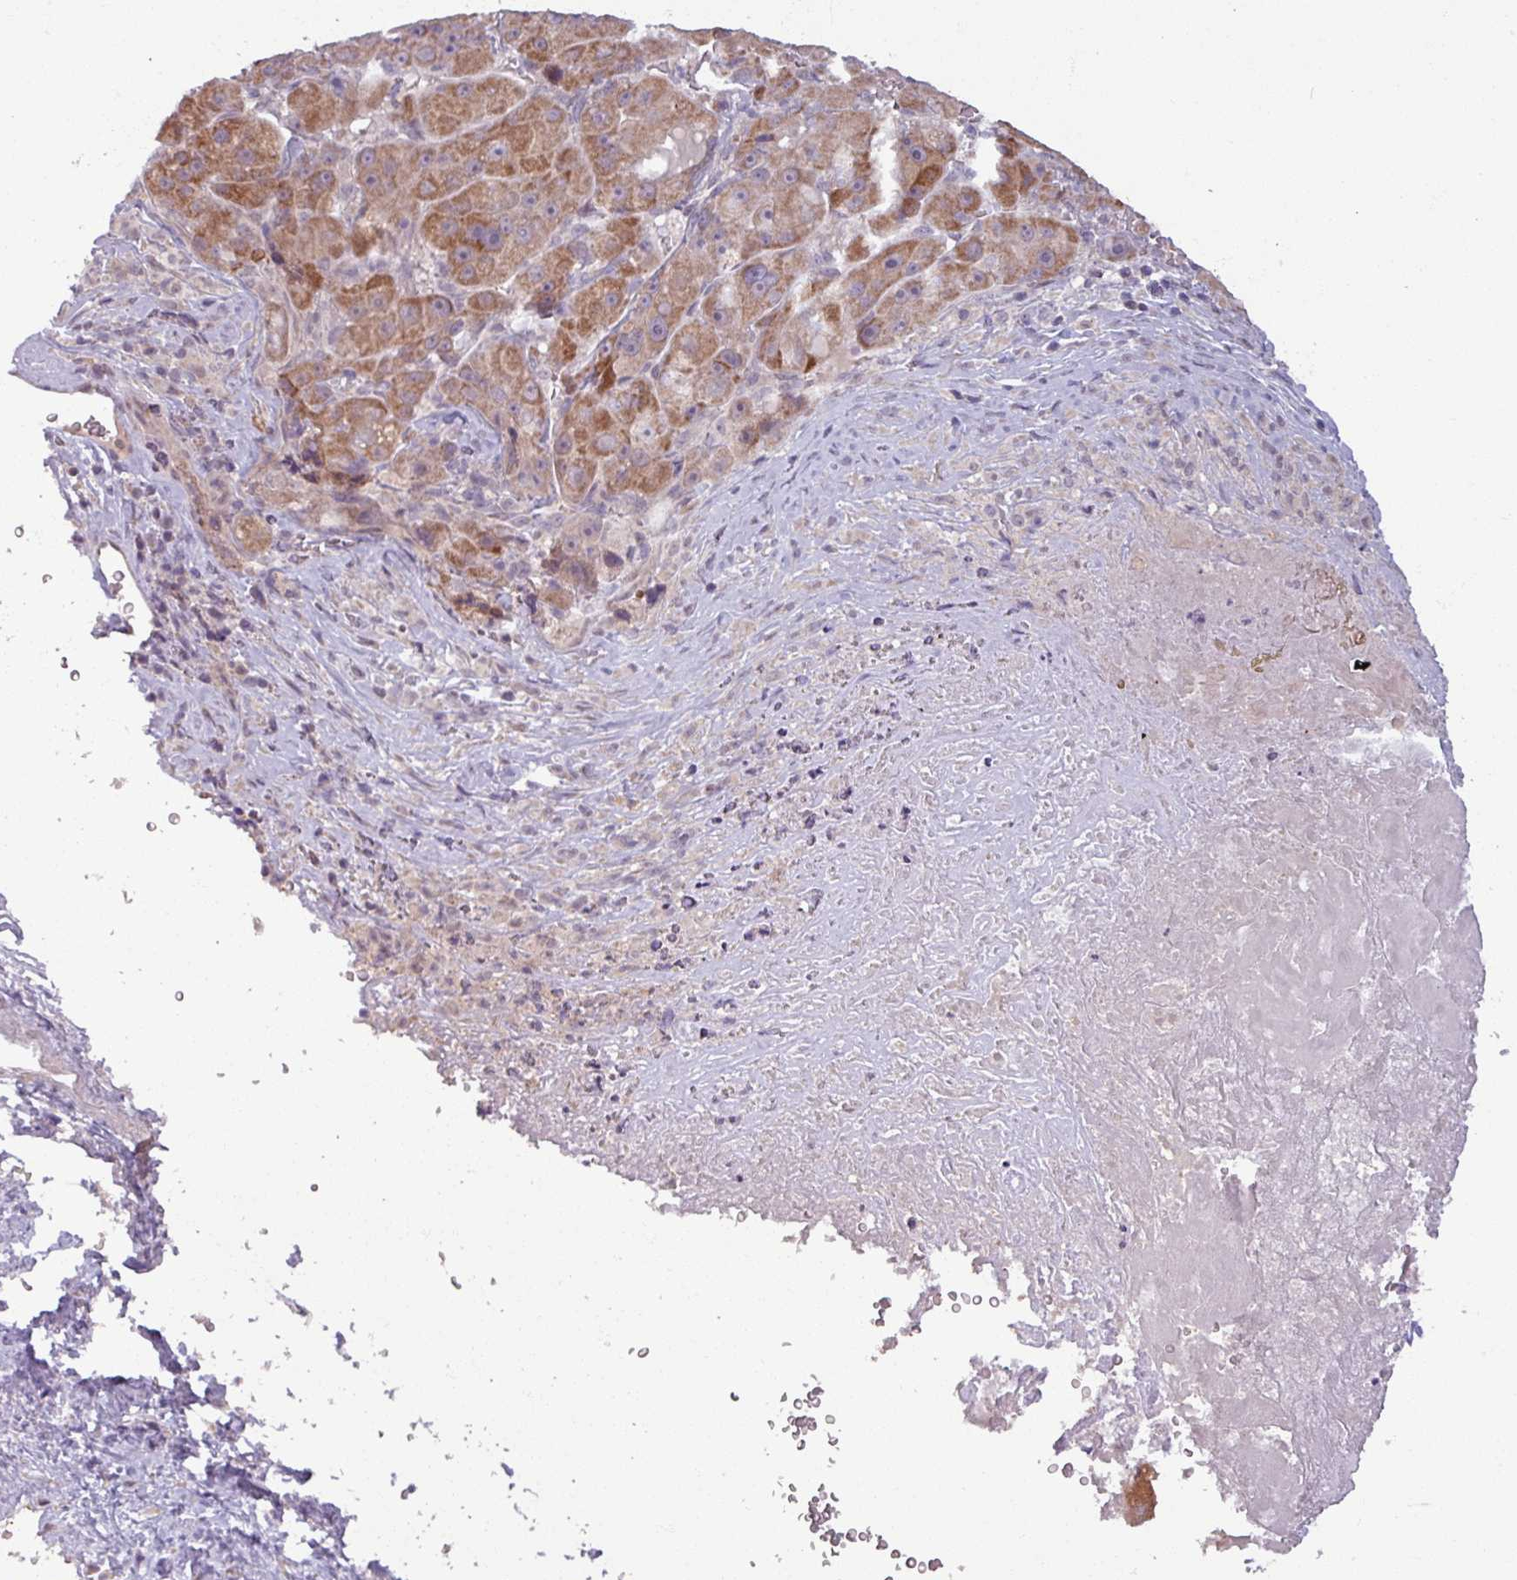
{"staining": {"intensity": "moderate", "quantity": ">75%", "location": "cytoplasmic/membranous"}, "tissue": "liver cancer", "cell_type": "Tumor cells", "image_type": "cancer", "snomed": [{"axis": "morphology", "description": "Carcinoma, Hepatocellular, NOS"}, {"axis": "topography", "description": "Liver"}], "caption": "Immunohistochemistry (IHC) photomicrograph of neoplastic tissue: human hepatocellular carcinoma (liver) stained using IHC displays medium levels of moderate protein expression localized specifically in the cytoplasmic/membranous of tumor cells, appearing as a cytoplasmic/membranous brown color.", "gene": "OGFOD3", "patient": {"sex": "male", "age": 76}}